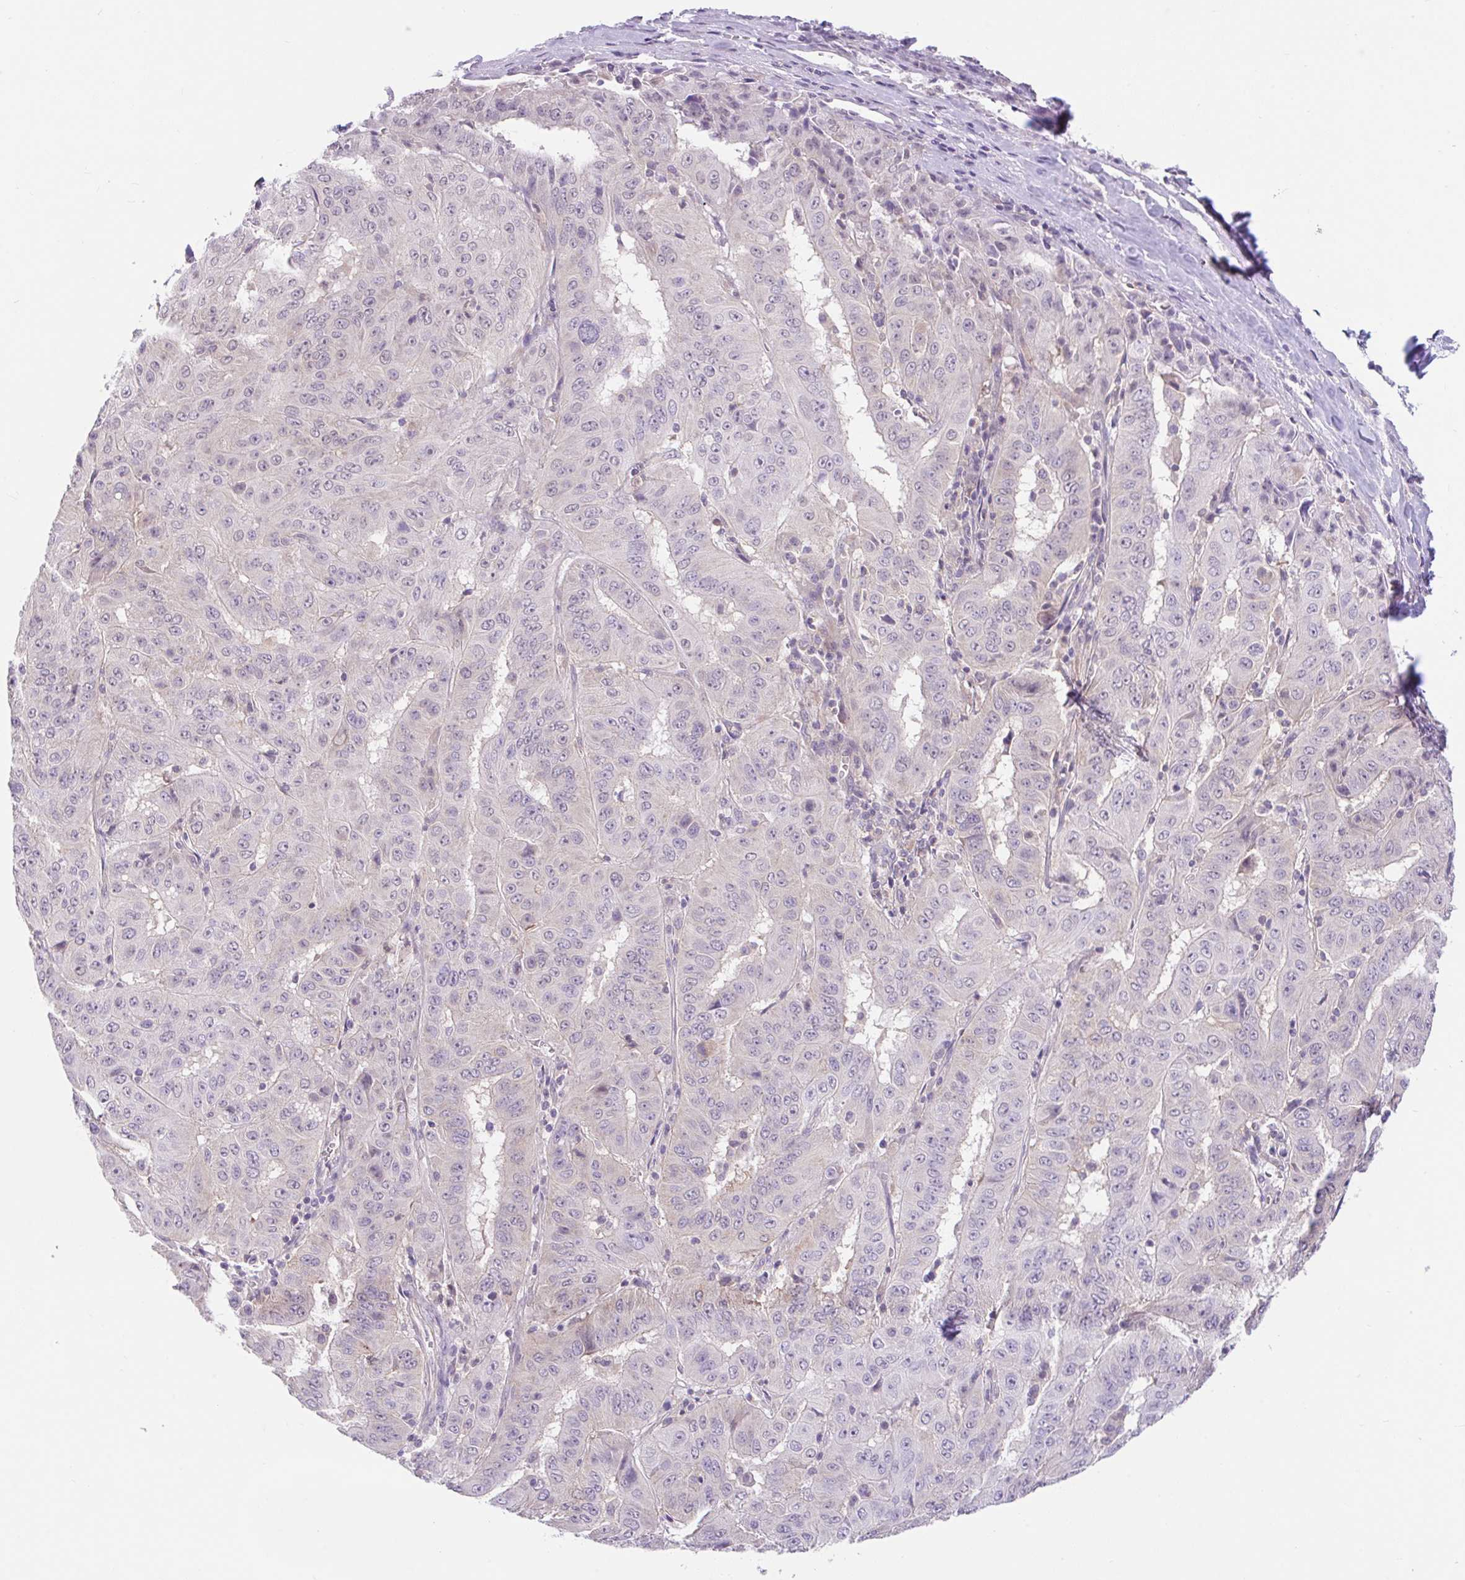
{"staining": {"intensity": "weak", "quantity": "<25%", "location": "nuclear"}, "tissue": "pancreatic cancer", "cell_type": "Tumor cells", "image_type": "cancer", "snomed": [{"axis": "morphology", "description": "Adenocarcinoma, NOS"}, {"axis": "topography", "description": "Pancreas"}], "caption": "Micrograph shows no protein expression in tumor cells of adenocarcinoma (pancreatic) tissue.", "gene": "RALBP1", "patient": {"sex": "male", "age": 63}}